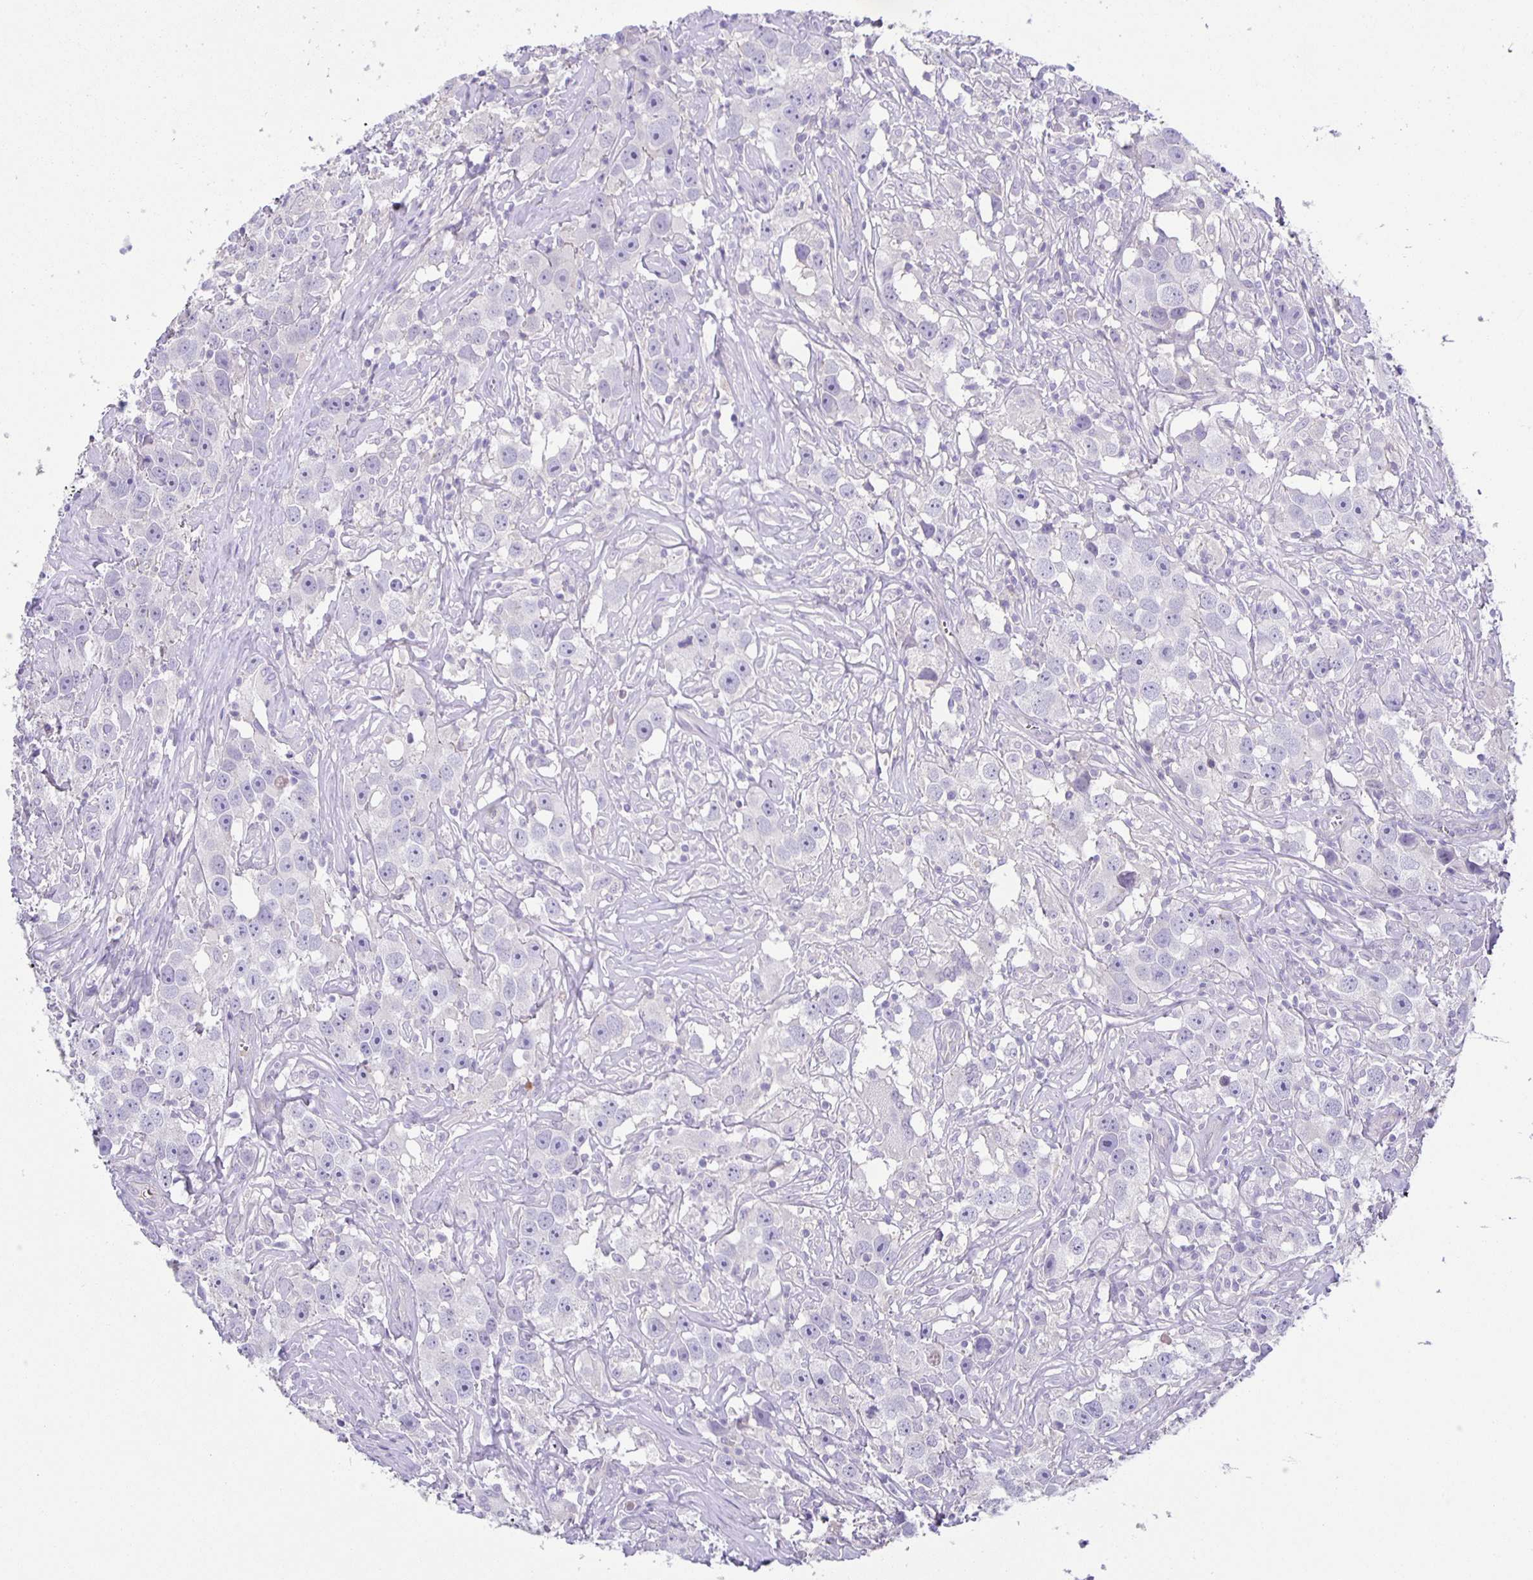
{"staining": {"intensity": "negative", "quantity": "none", "location": "none"}, "tissue": "testis cancer", "cell_type": "Tumor cells", "image_type": "cancer", "snomed": [{"axis": "morphology", "description": "Seminoma, NOS"}, {"axis": "topography", "description": "Testis"}], "caption": "High magnification brightfield microscopy of testis cancer stained with DAB (3,3'-diaminobenzidine) (brown) and counterstained with hematoxylin (blue): tumor cells show no significant expression.", "gene": "PTPN3", "patient": {"sex": "male", "age": 49}}